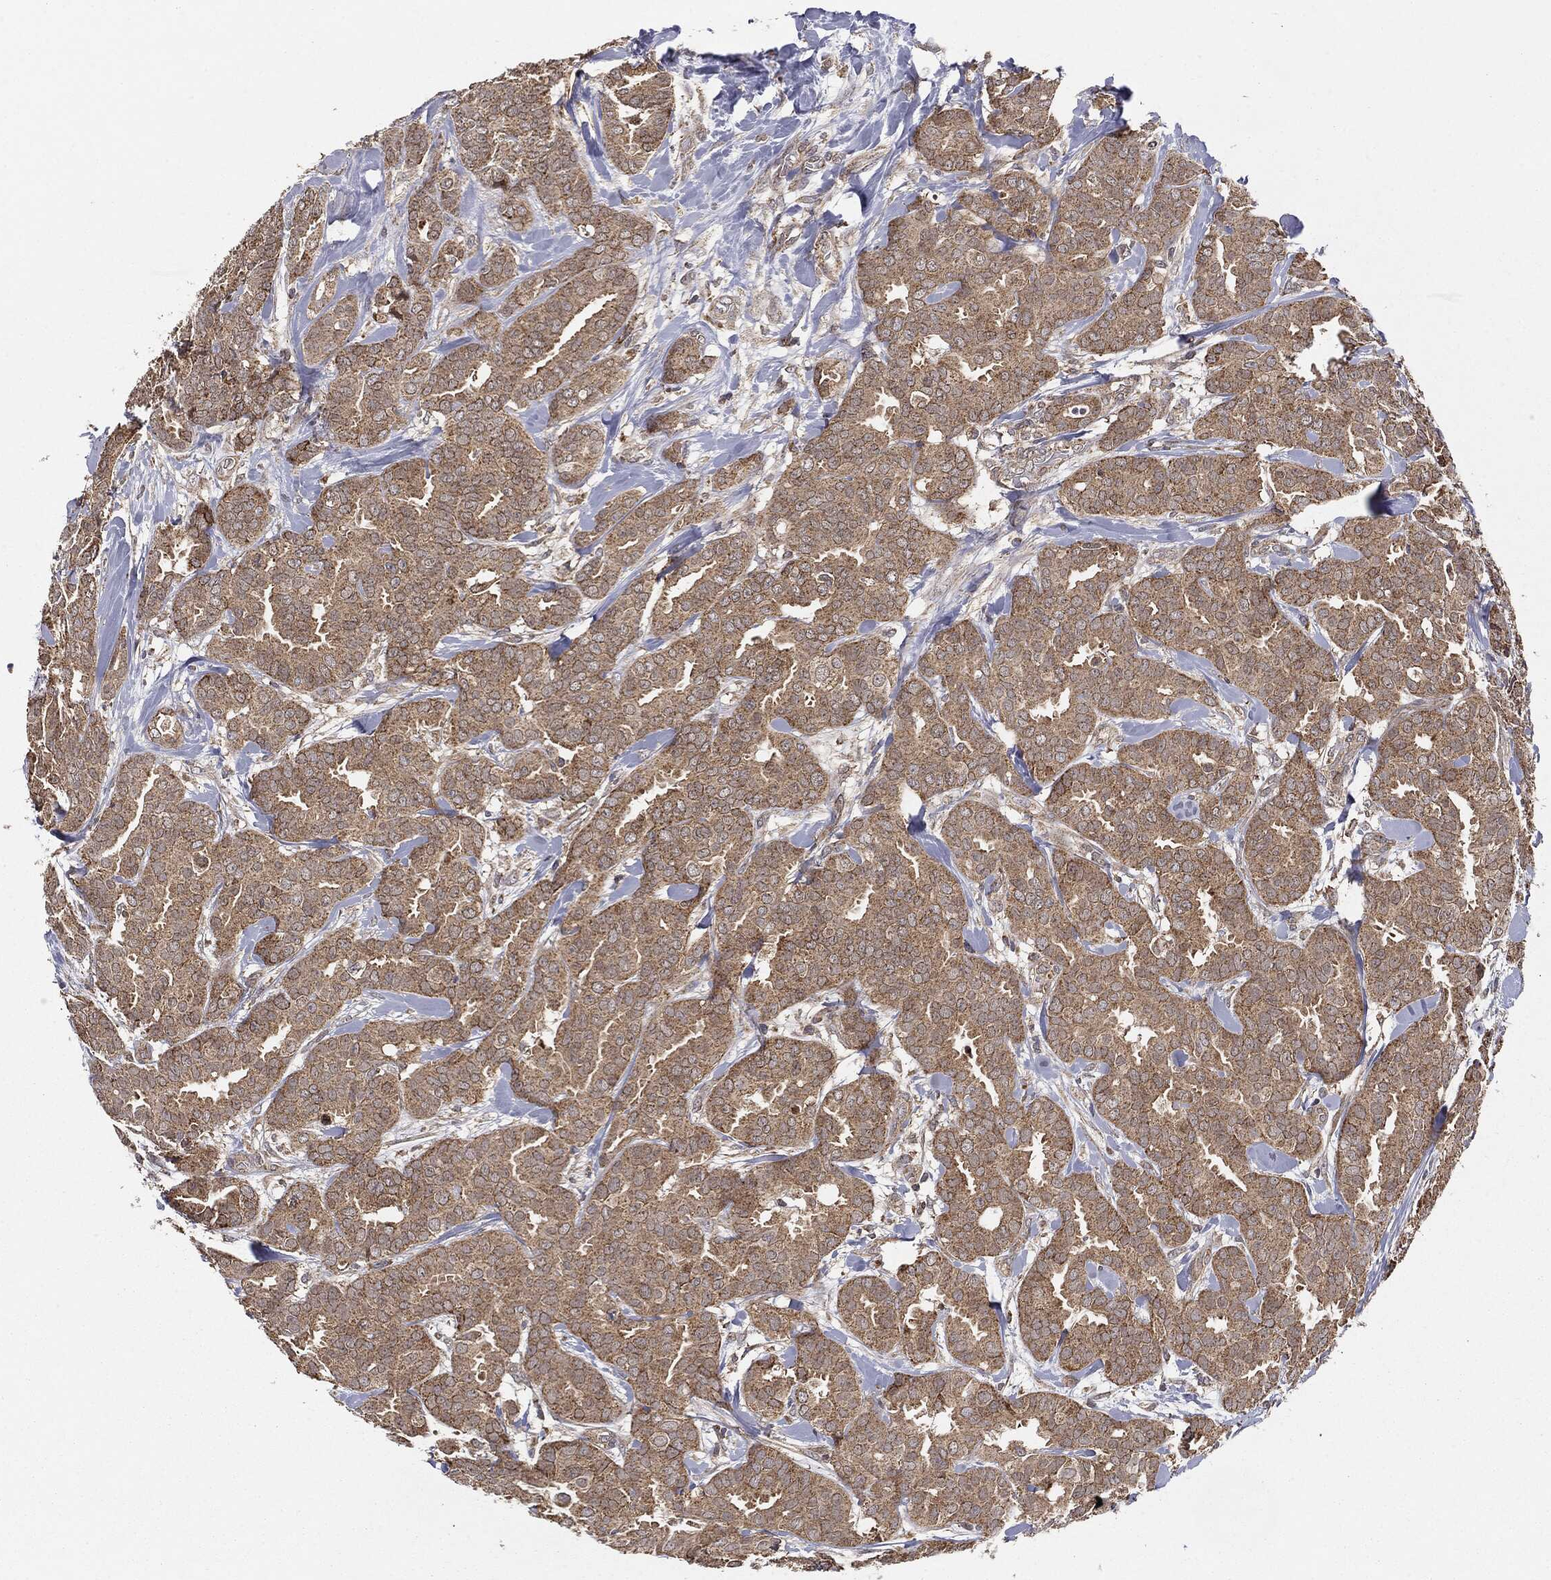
{"staining": {"intensity": "moderate", "quantity": ">75%", "location": "cytoplasmic/membranous"}, "tissue": "breast cancer", "cell_type": "Tumor cells", "image_type": "cancer", "snomed": [{"axis": "morphology", "description": "Duct carcinoma"}, {"axis": "topography", "description": "Breast"}], "caption": "Immunohistochemistry (IHC) photomicrograph of neoplastic tissue: human infiltrating ductal carcinoma (breast) stained using IHC reveals medium levels of moderate protein expression localized specifically in the cytoplasmic/membranous of tumor cells, appearing as a cytoplasmic/membranous brown color.", "gene": "MTOR", "patient": {"sex": "female", "age": 45}}